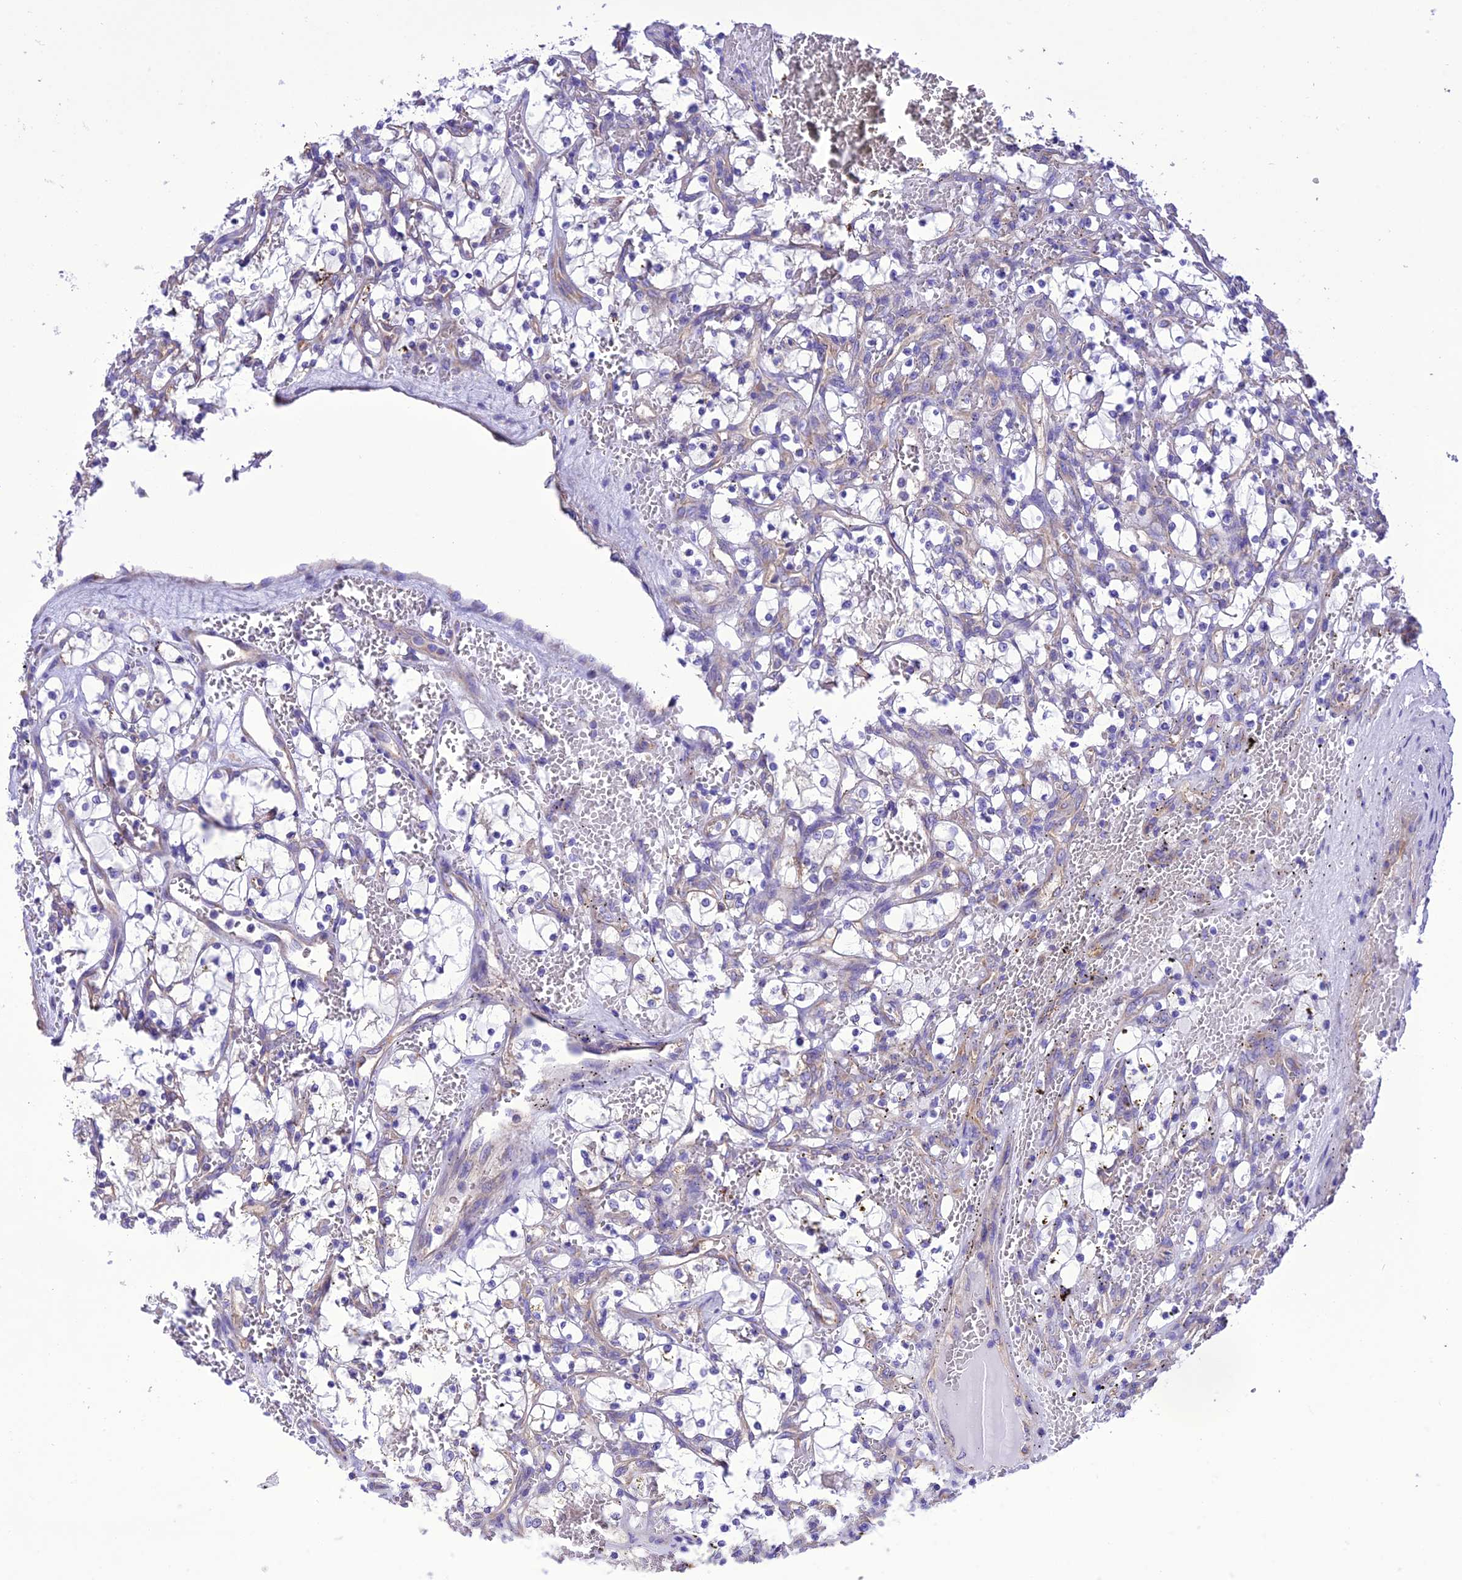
{"staining": {"intensity": "negative", "quantity": "none", "location": "none"}, "tissue": "renal cancer", "cell_type": "Tumor cells", "image_type": "cancer", "snomed": [{"axis": "morphology", "description": "Adenocarcinoma, NOS"}, {"axis": "topography", "description": "Kidney"}], "caption": "Immunohistochemical staining of renal adenocarcinoma displays no significant expression in tumor cells.", "gene": "MAP3K12", "patient": {"sex": "female", "age": 69}}